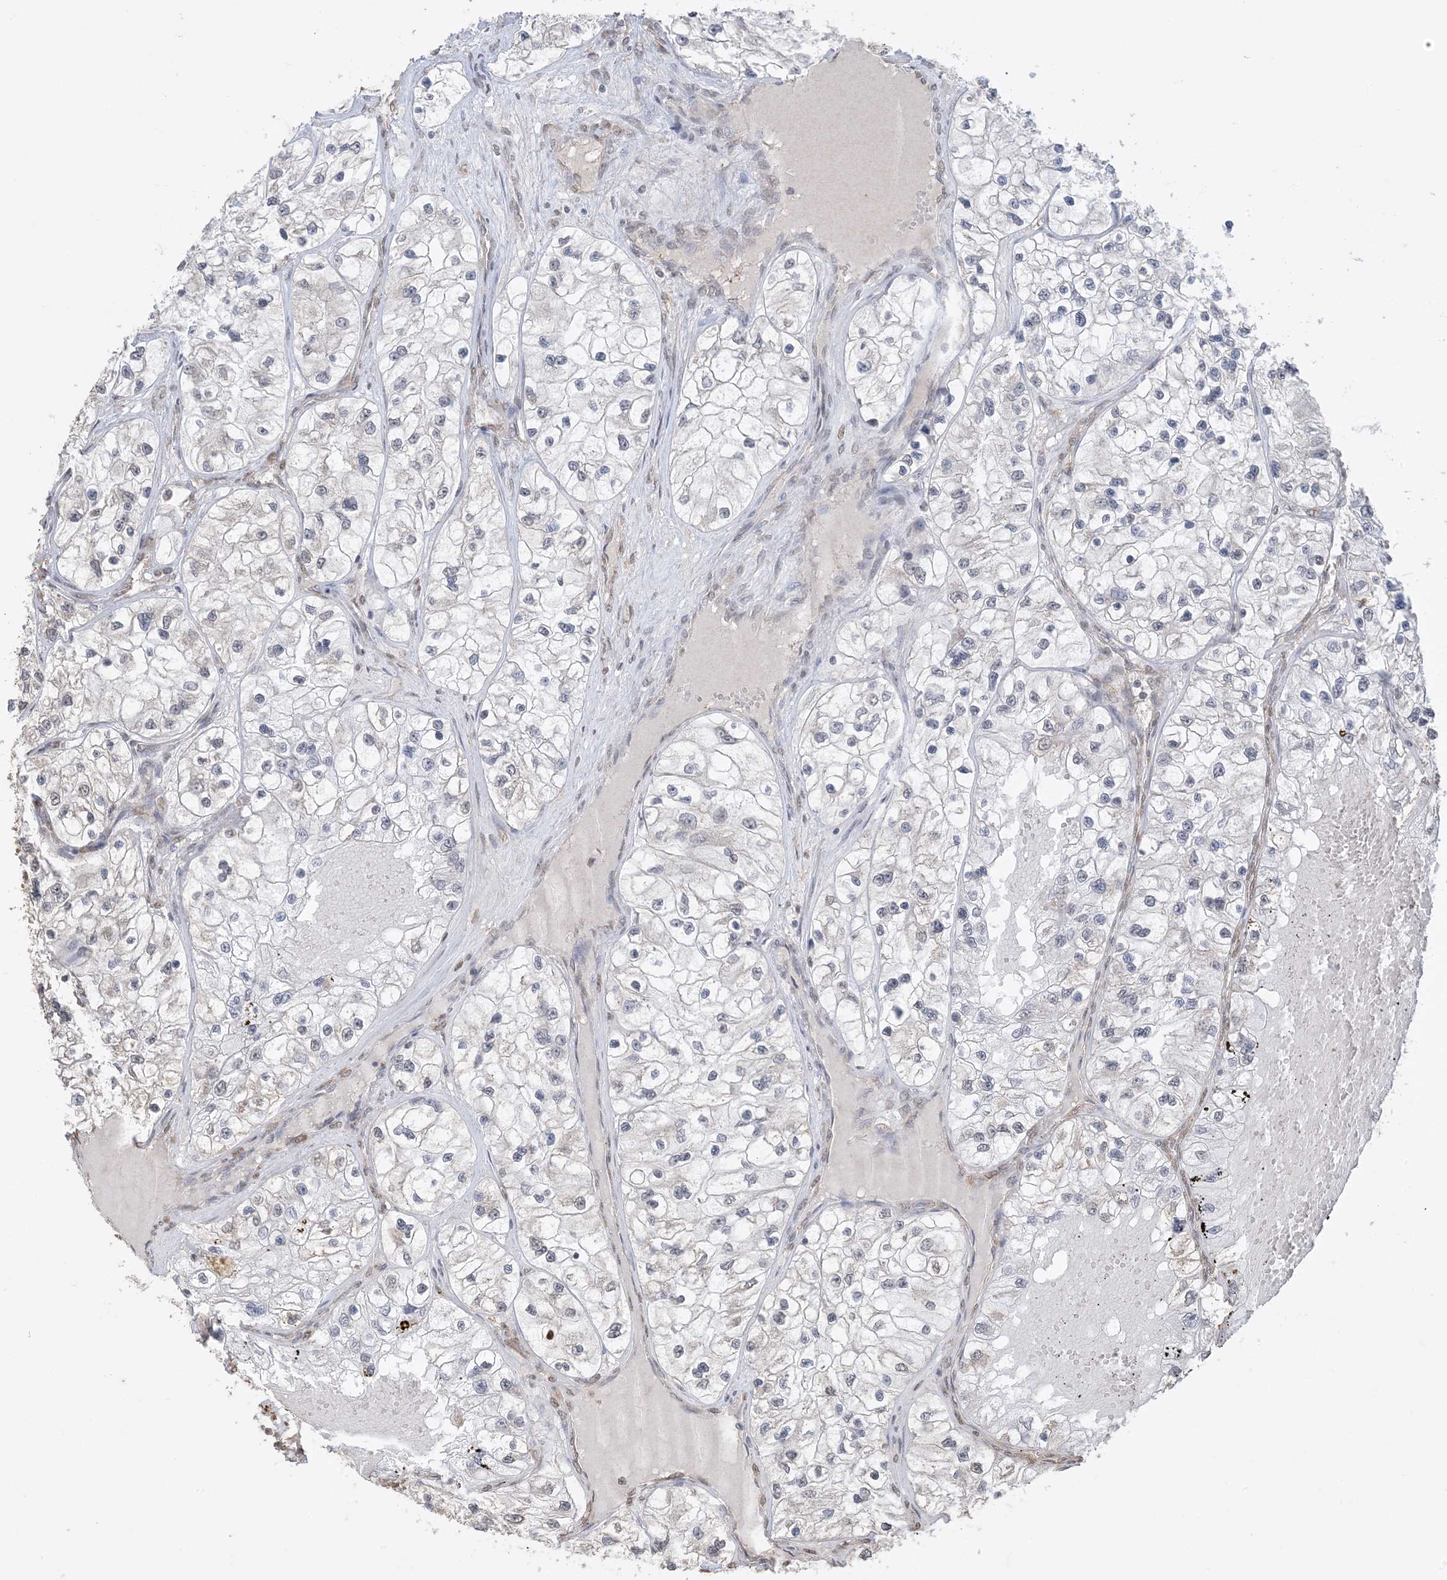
{"staining": {"intensity": "weak", "quantity": "<25%", "location": "cytoplasmic/membranous"}, "tissue": "renal cancer", "cell_type": "Tumor cells", "image_type": "cancer", "snomed": [{"axis": "morphology", "description": "Adenocarcinoma, NOS"}, {"axis": "topography", "description": "Kidney"}], "caption": "Immunohistochemical staining of human renal cancer exhibits no significant expression in tumor cells. (Immunohistochemistry (ihc), brightfield microscopy, high magnification).", "gene": "XRN1", "patient": {"sex": "female", "age": 57}}